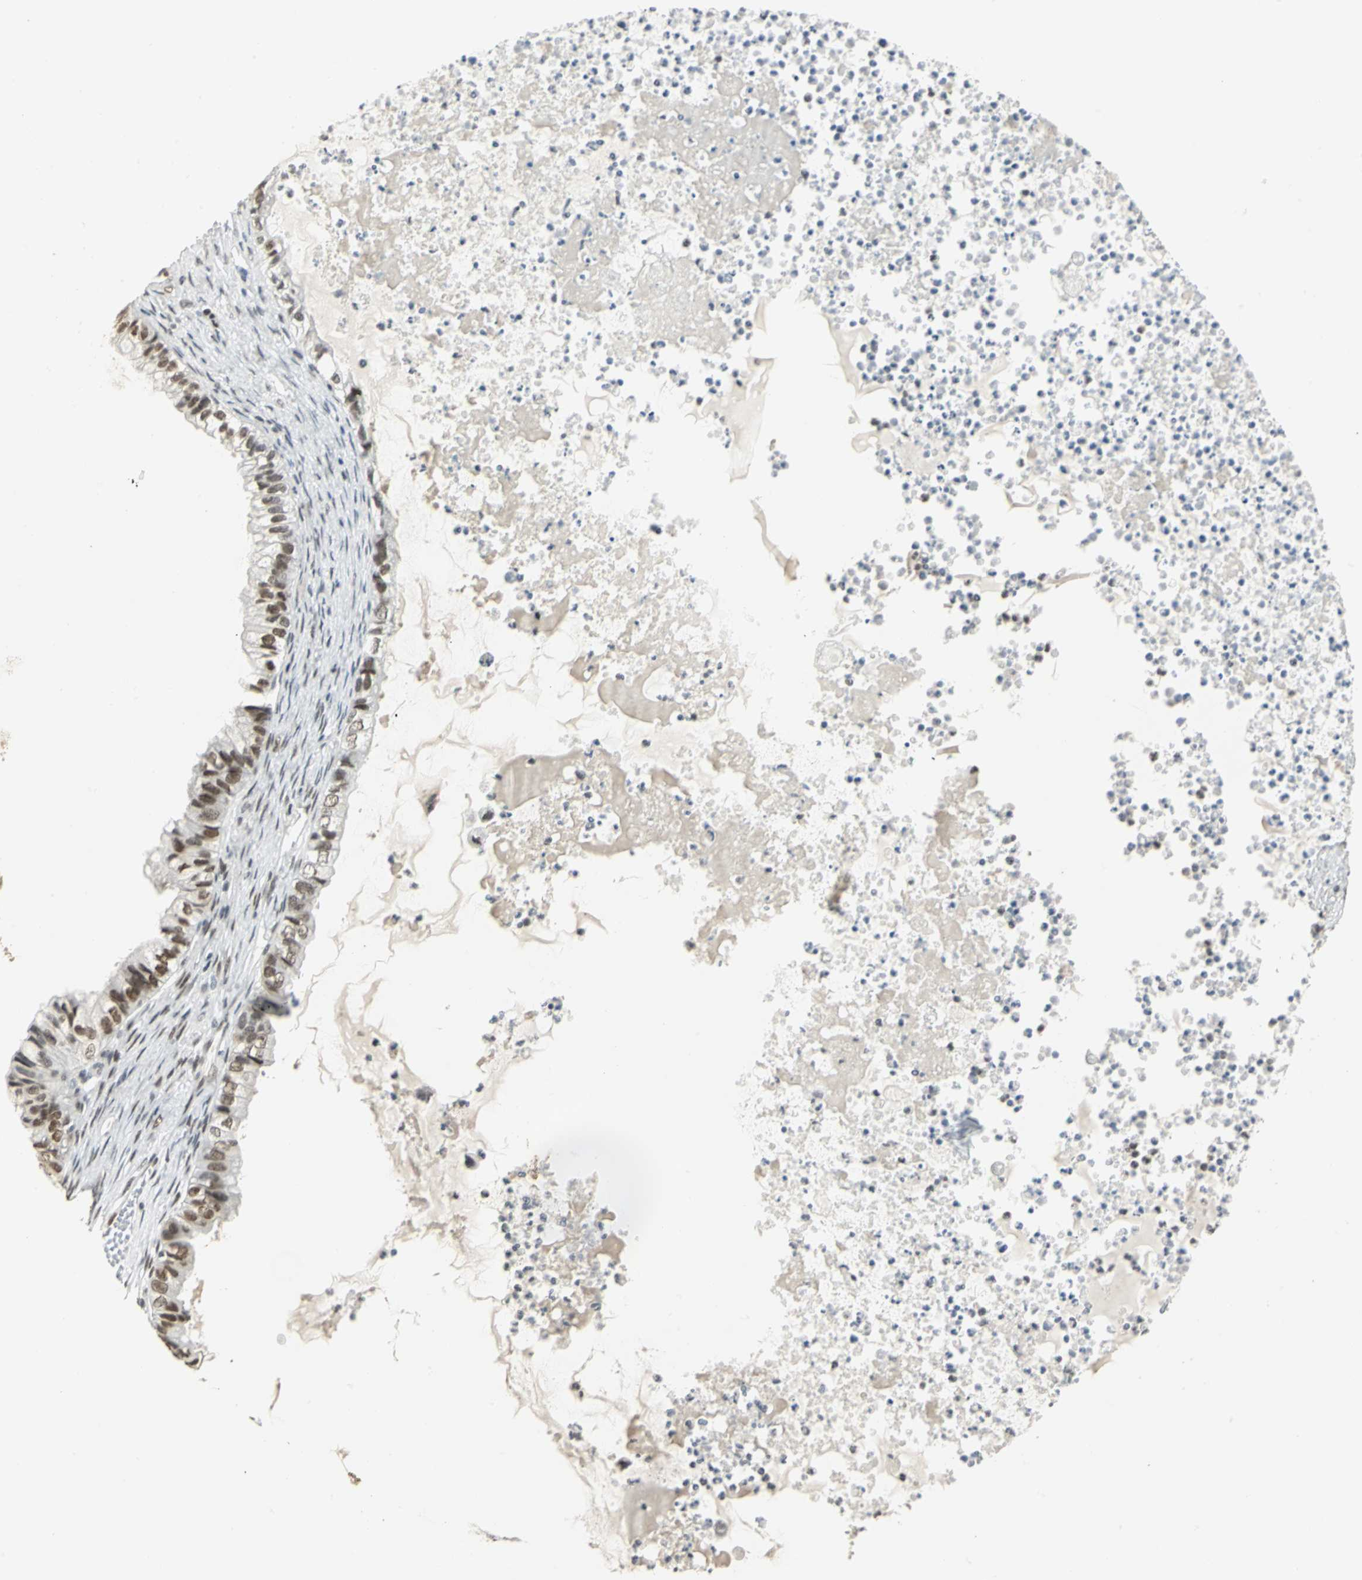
{"staining": {"intensity": "strong", "quantity": ">75%", "location": "nuclear"}, "tissue": "ovarian cancer", "cell_type": "Tumor cells", "image_type": "cancer", "snomed": [{"axis": "morphology", "description": "Cystadenocarcinoma, mucinous, NOS"}, {"axis": "topography", "description": "Ovary"}], "caption": "Immunohistochemical staining of ovarian cancer (mucinous cystadenocarcinoma) demonstrates high levels of strong nuclear protein staining in about >75% of tumor cells. The staining was performed using DAB (3,3'-diaminobenzidine) to visualize the protein expression in brown, while the nuclei were stained in blue with hematoxylin (Magnification: 20x).", "gene": "CBX3", "patient": {"sex": "female", "age": 80}}